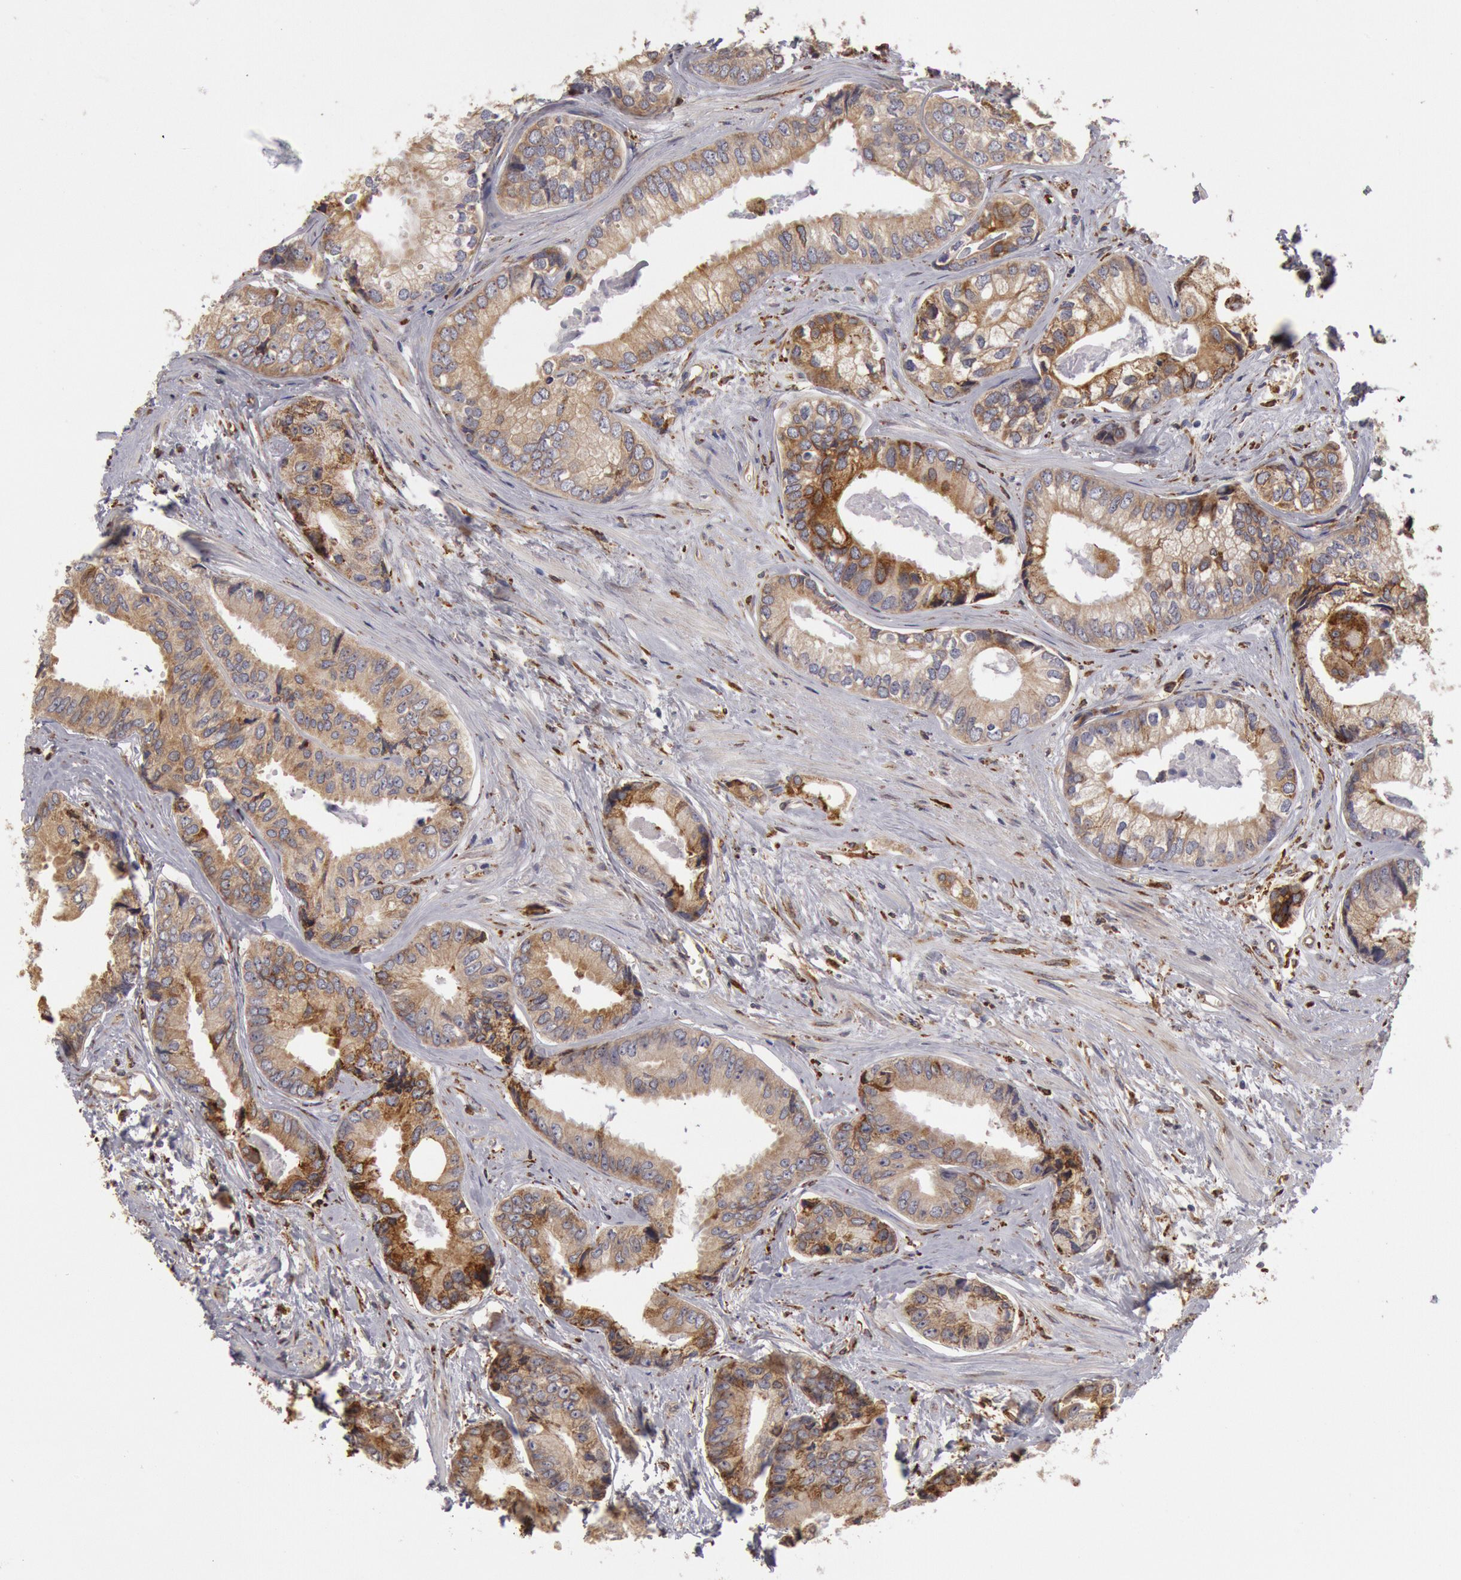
{"staining": {"intensity": "moderate", "quantity": ">75%", "location": "cytoplasmic/membranous"}, "tissue": "prostate cancer", "cell_type": "Tumor cells", "image_type": "cancer", "snomed": [{"axis": "morphology", "description": "Adenocarcinoma, High grade"}, {"axis": "topography", "description": "Prostate"}], "caption": "Human prostate cancer (adenocarcinoma (high-grade)) stained for a protein (brown) shows moderate cytoplasmic/membranous positive staining in about >75% of tumor cells.", "gene": "ERP44", "patient": {"sex": "male", "age": 56}}